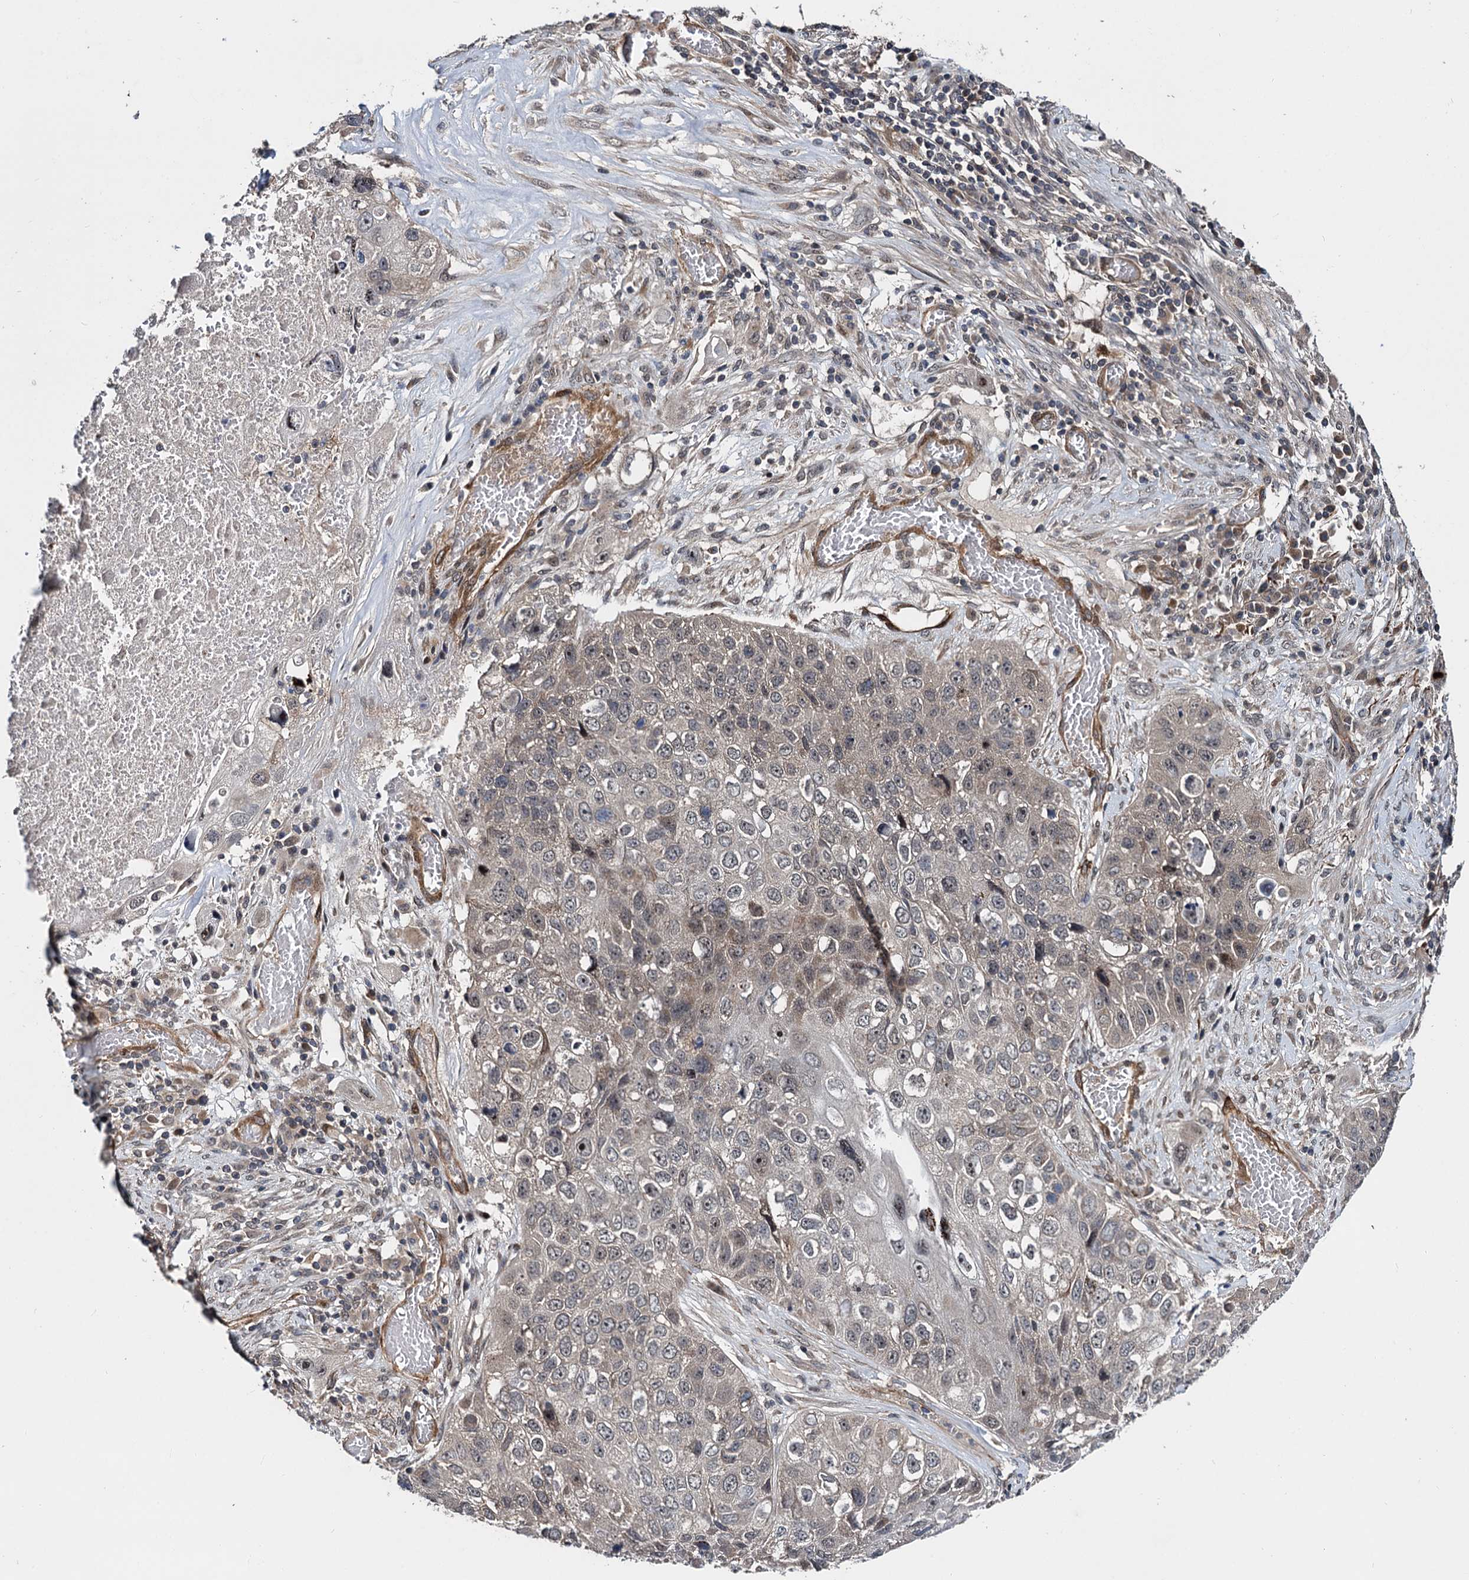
{"staining": {"intensity": "weak", "quantity": "<25%", "location": "nuclear"}, "tissue": "lung cancer", "cell_type": "Tumor cells", "image_type": "cancer", "snomed": [{"axis": "morphology", "description": "Squamous cell carcinoma, NOS"}, {"axis": "topography", "description": "Lung"}], "caption": "The micrograph displays no staining of tumor cells in lung squamous cell carcinoma. The staining was performed using DAB to visualize the protein expression in brown, while the nuclei were stained in blue with hematoxylin (Magnification: 20x).", "gene": "ARHGAP42", "patient": {"sex": "male", "age": 61}}